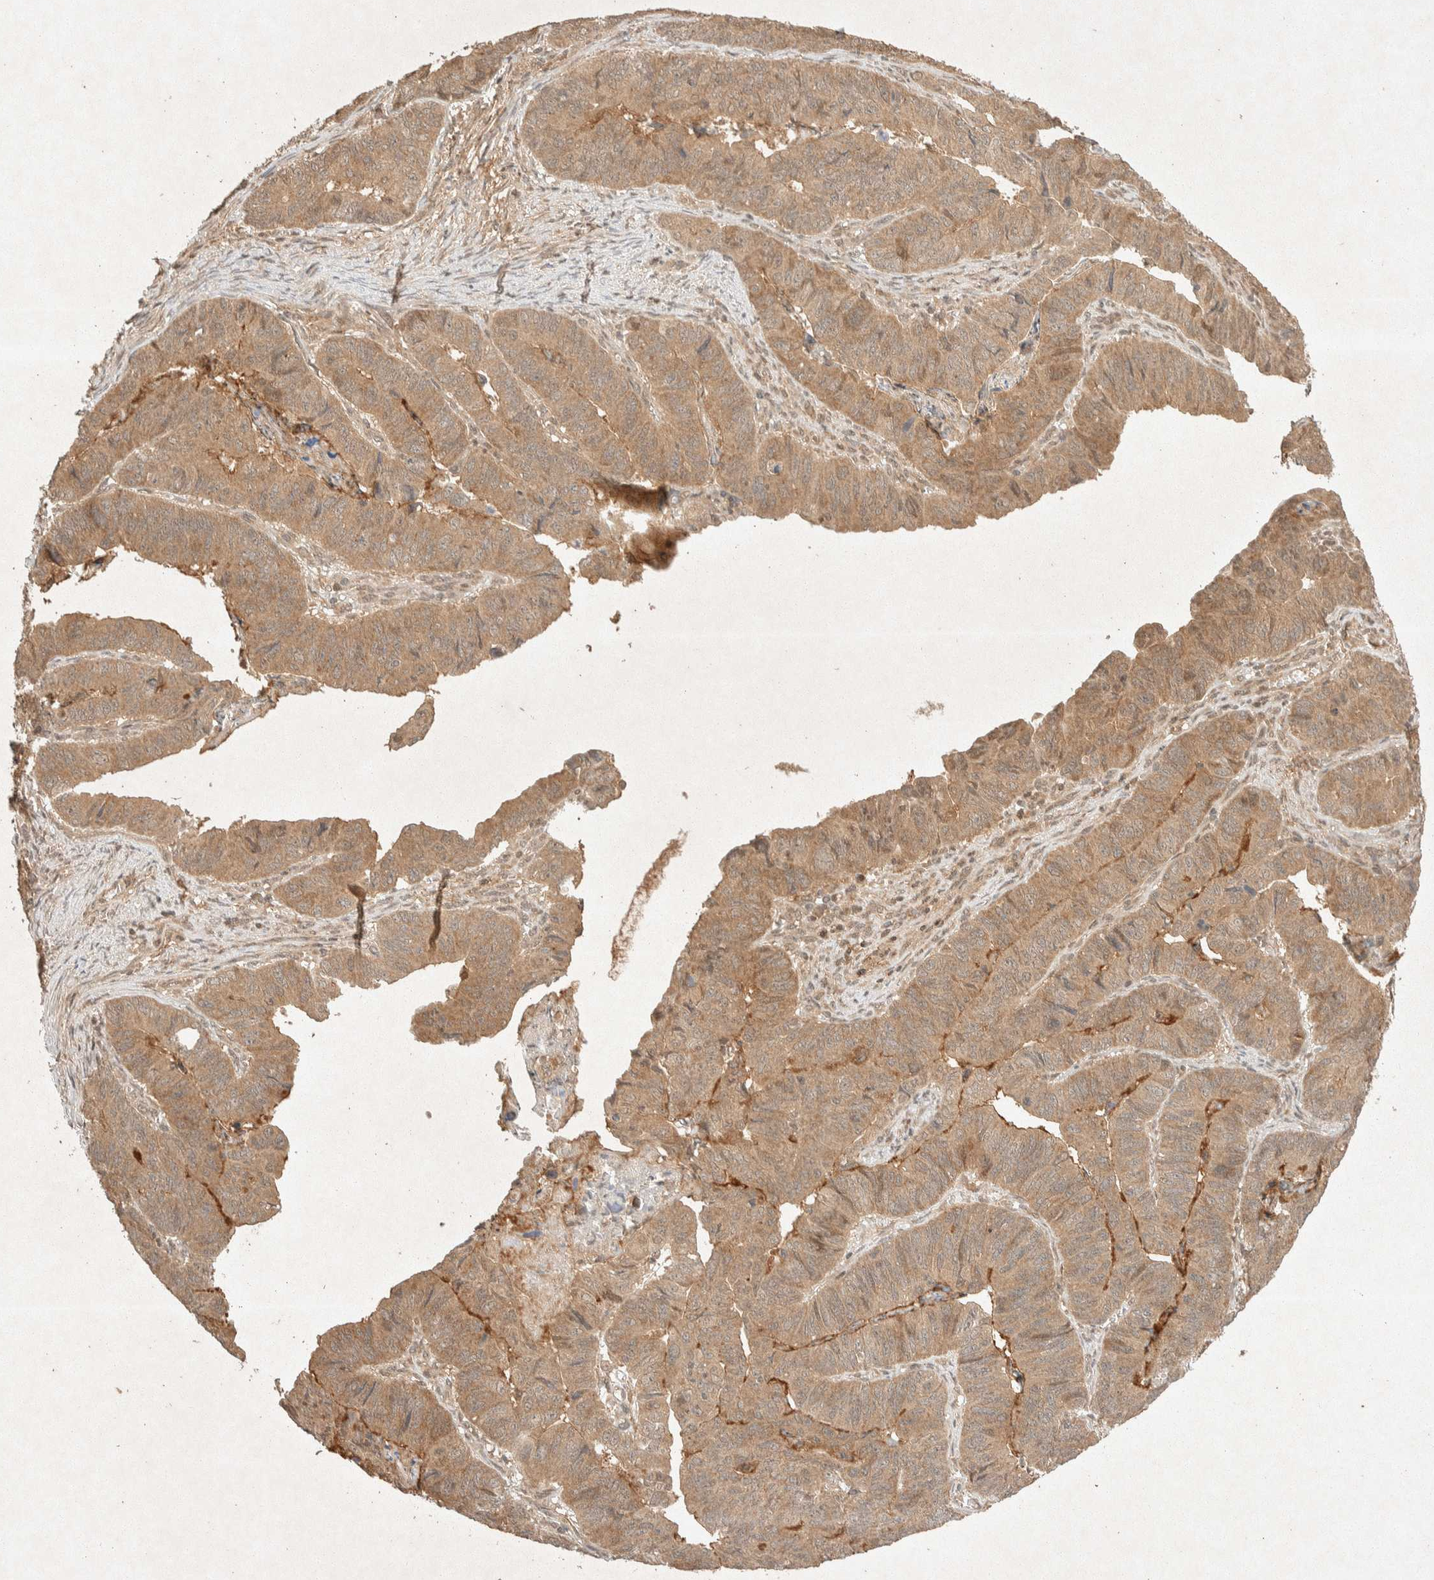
{"staining": {"intensity": "moderate", "quantity": ">75%", "location": "cytoplasmic/membranous"}, "tissue": "stomach cancer", "cell_type": "Tumor cells", "image_type": "cancer", "snomed": [{"axis": "morphology", "description": "Adenocarcinoma, NOS"}, {"axis": "topography", "description": "Stomach, lower"}], "caption": "Immunohistochemistry image of neoplastic tissue: human adenocarcinoma (stomach) stained using immunohistochemistry (IHC) reveals medium levels of moderate protein expression localized specifically in the cytoplasmic/membranous of tumor cells, appearing as a cytoplasmic/membranous brown color.", "gene": "THRA", "patient": {"sex": "male", "age": 77}}